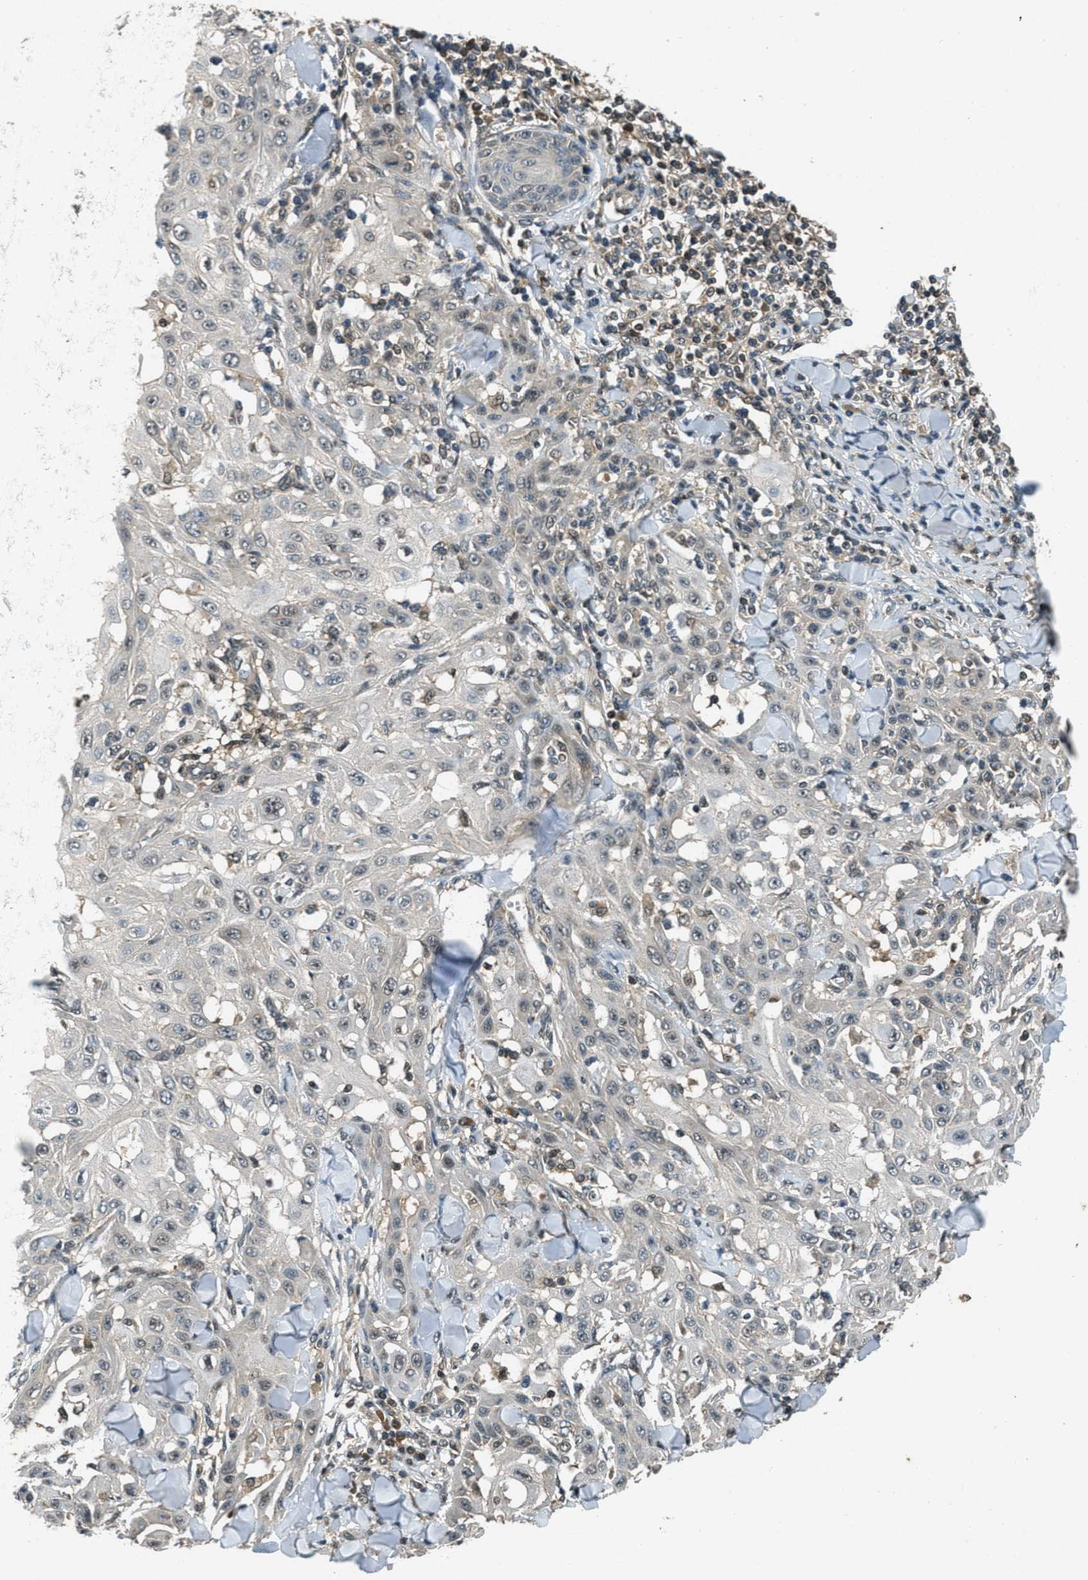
{"staining": {"intensity": "negative", "quantity": "none", "location": "none"}, "tissue": "skin cancer", "cell_type": "Tumor cells", "image_type": "cancer", "snomed": [{"axis": "morphology", "description": "Squamous cell carcinoma, NOS"}, {"axis": "topography", "description": "Skin"}], "caption": "High power microscopy micrograph of an IHC histopathology image of squamous cell carcinoma (skin), revealing no significant positivity in tumor cells.", "gene": "DUSP6", "patient": {"sex": "male", "age": 24}}